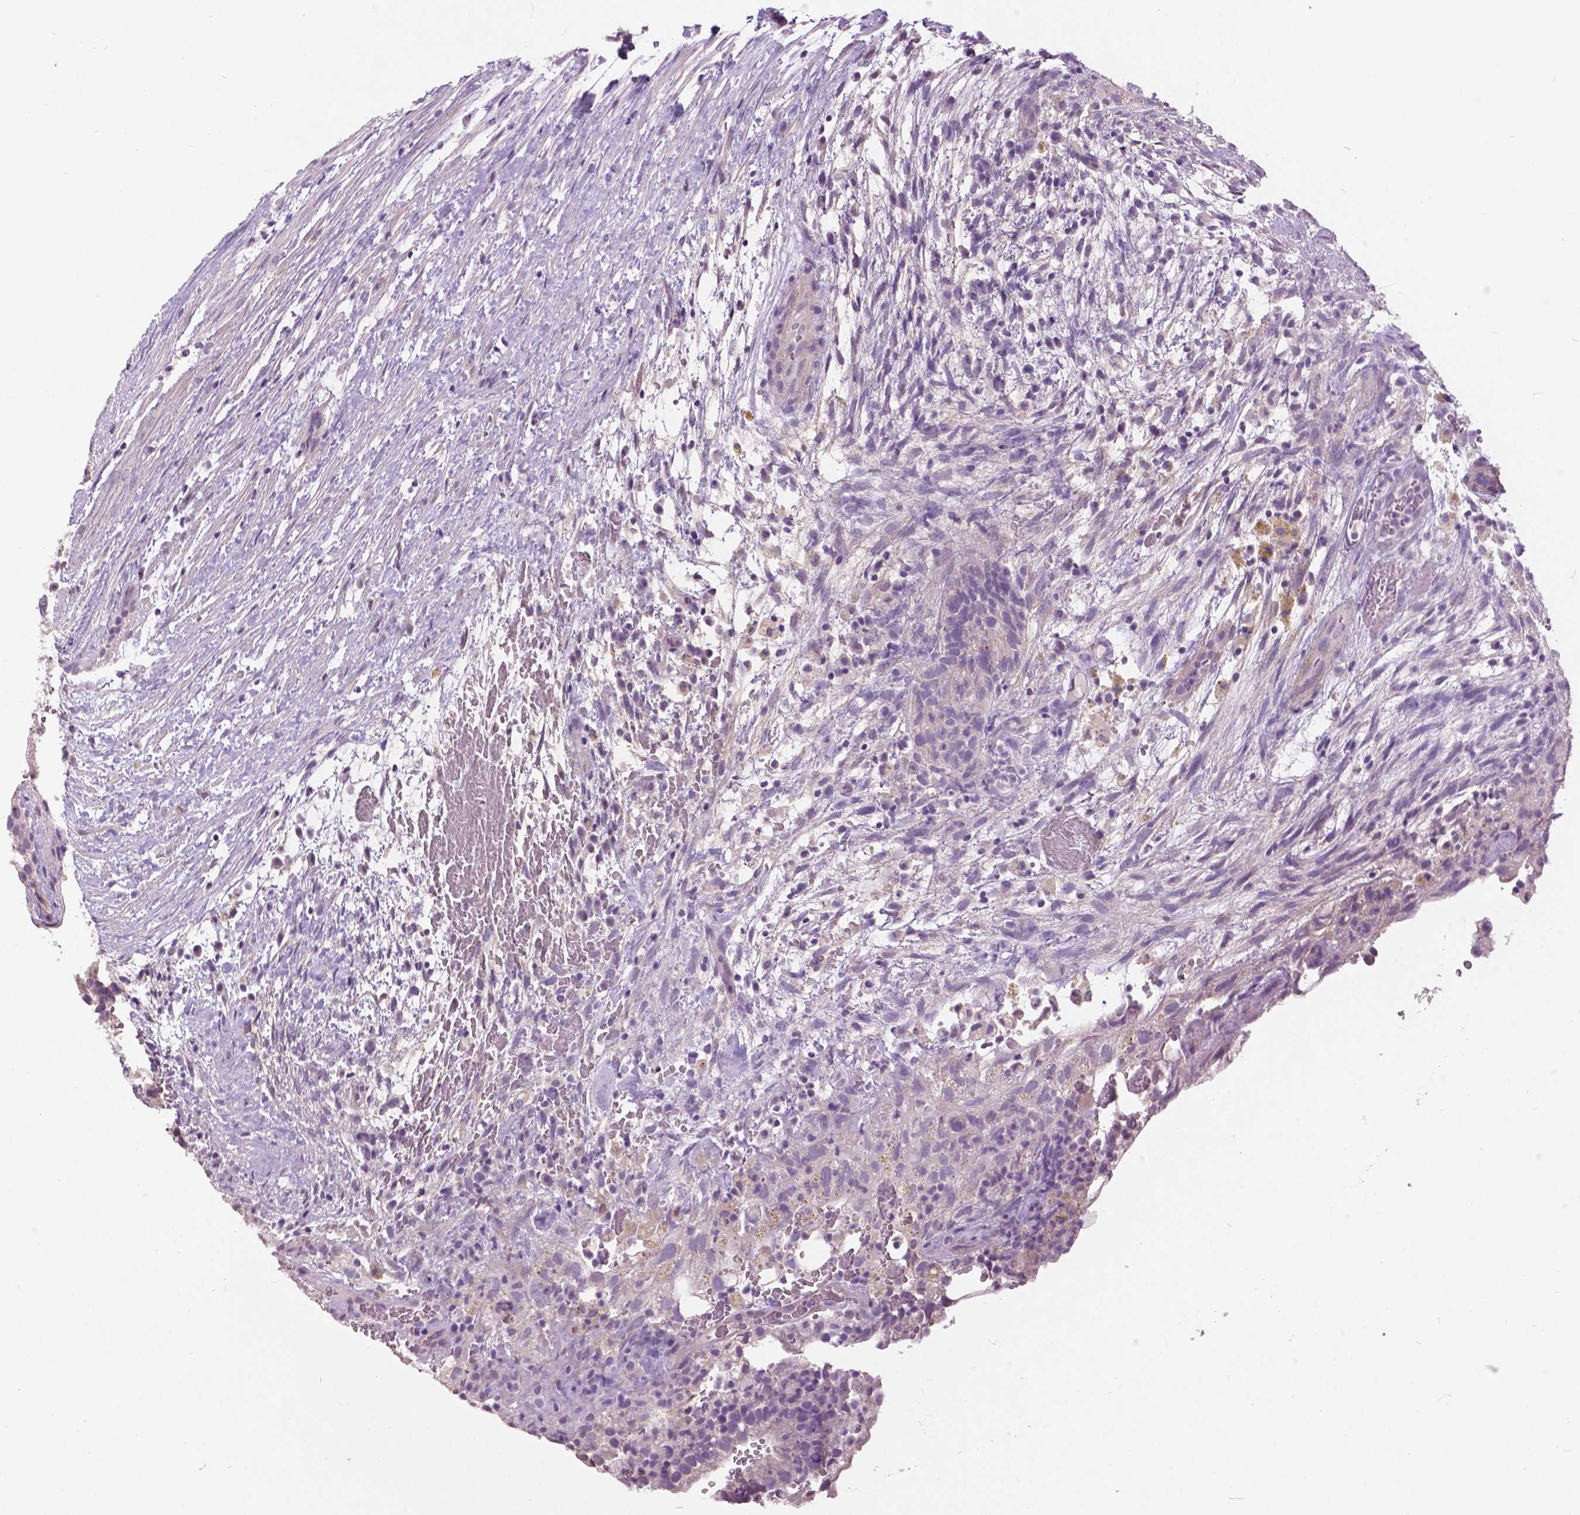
{"staining": {"intensity": "negative", "quantity": "none", "location": "none"}, "tissue": "testis cancer", "cell_type": "Tumor cells", "image_type": "cancer", "snomed": [{"axis": "morphology", "description": "Normal tissue, NOS"}, {"axis": "morphology", "description": "Carcinoma, Embryonal, NOS"}, {"axis": "topography", "description": "Testis"}], "caption": "Tumor cells are negative for protein expression in human testis cancer.", "gene": "GRIN2A", "patient": {"sex": "male", "age": 32}}